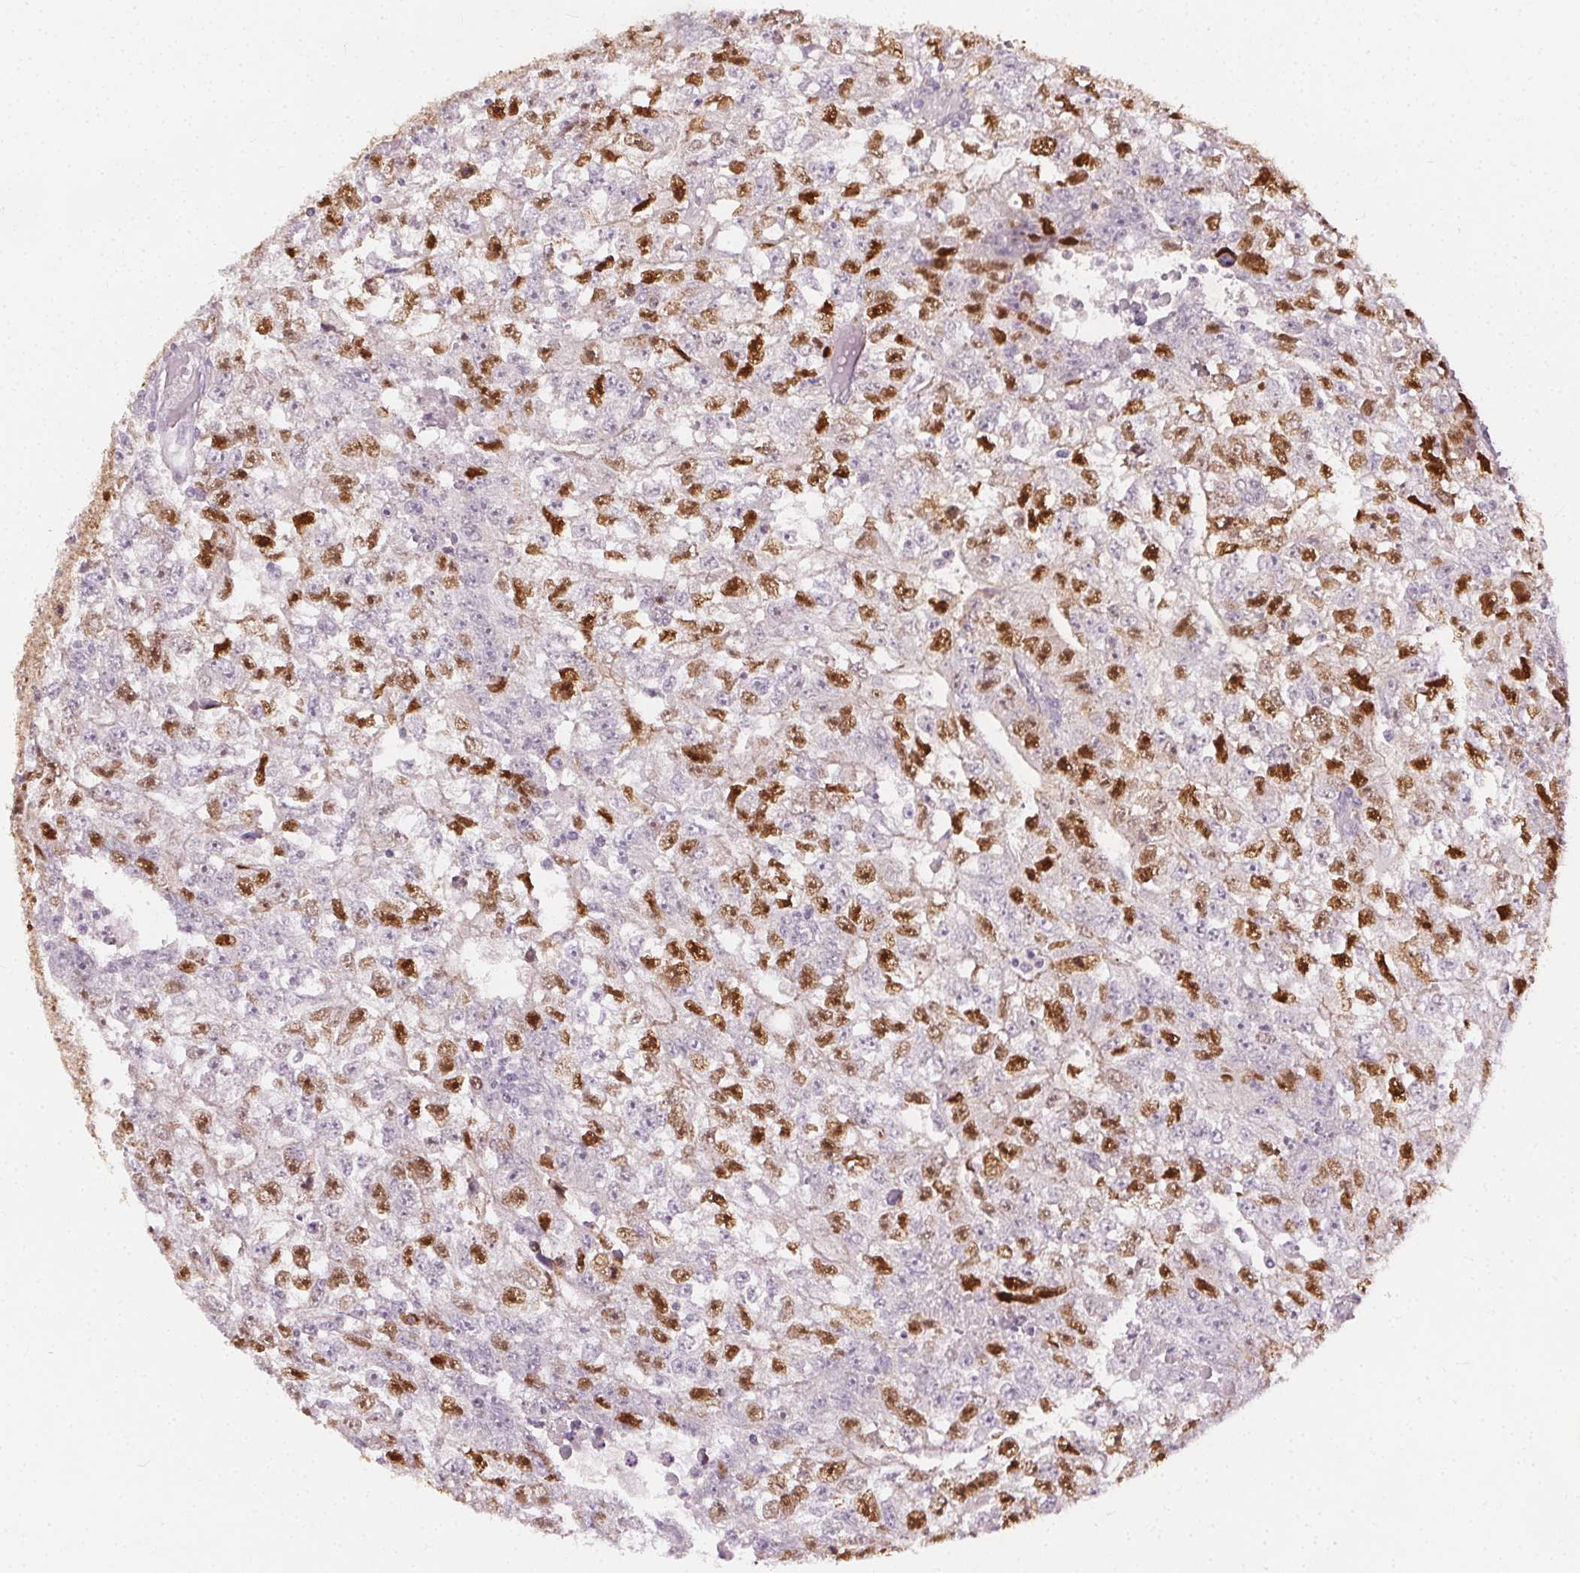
{"staining": {"intensity": "moderate", "quantity": "25%-75%", "location": "nuclear"}, "tissue": "testis cancer", "cell_type": "Tumor cells", "image_type": "cancer", "snomed": [{"axis": "morphology", "description": "Carcinoma, Embryonal, NOS"}, {"axis": "morphology", "description": "Teratoma, malignant, NOS"}, {"axis": "topography", "description": "Testis"}], "caption": "This is an image of immunohistochemistry (IHC) staining of testis cancer (embryonal carcinoma), which shows moderate expression in the nuclear of tumor cells.", "gene": "ANLN", "patient": {"sex": "male", "age": 24}}